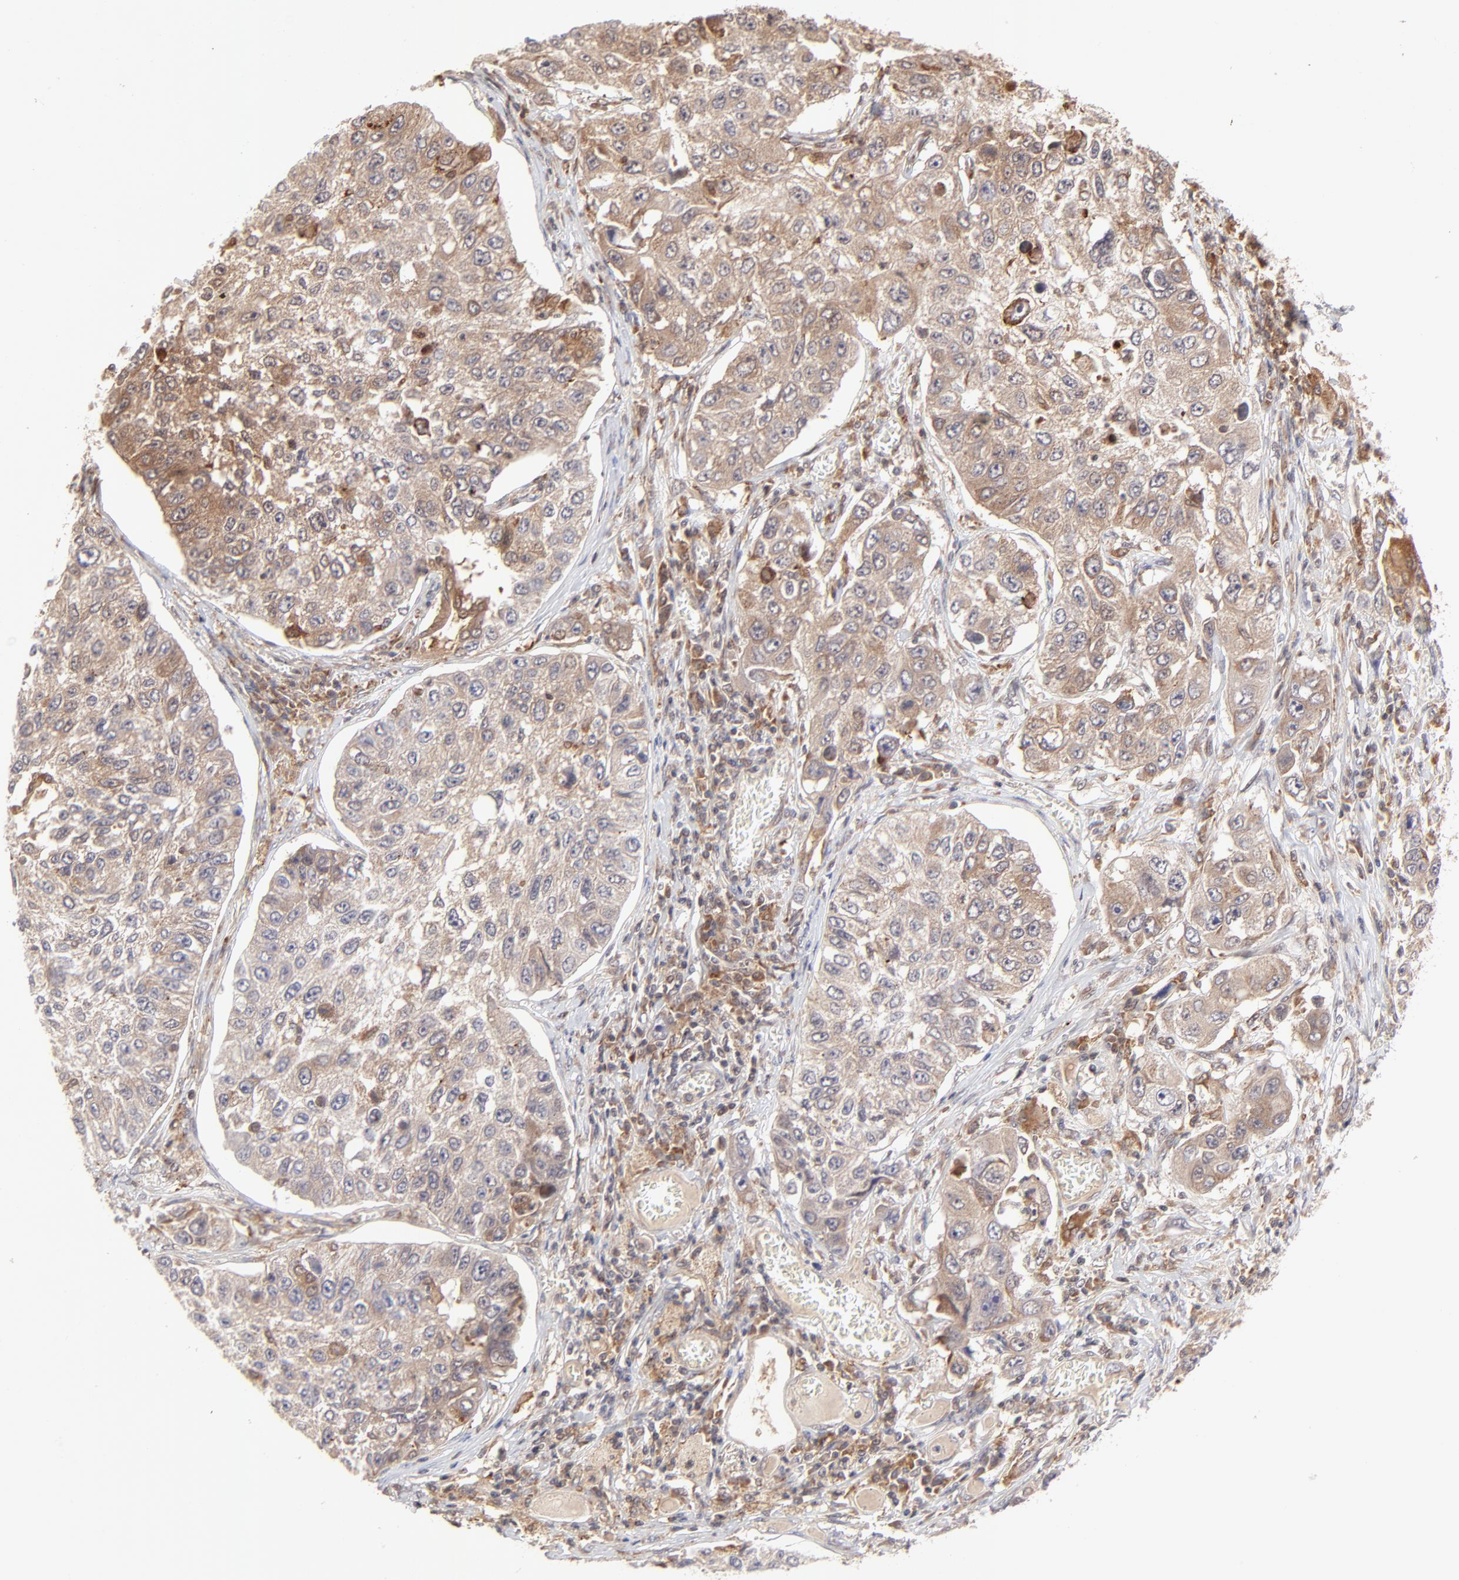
{"staining": {"intensity": "moderate", "quantity": ">75%", "location": "cytoplasmic/membranous"}, "tissue": "lung cancer", "cell_type": "Tumor cells", "image_type": "cancer", "snomed": [{"axis": "morphology", "description": "Squamous cell carcinoma, NOS"}, {"axis": "topography", "description": "Lung"}], "caption": "This is a photomicrograph of immunohistochemistry staining of squamous cell carcinoma (lung), which shows moderate positivity in the cytoplasmic/membranous of tumor cells.", "gene": "UBE2L6", "patient": {"sex": "male", "age": 71}}